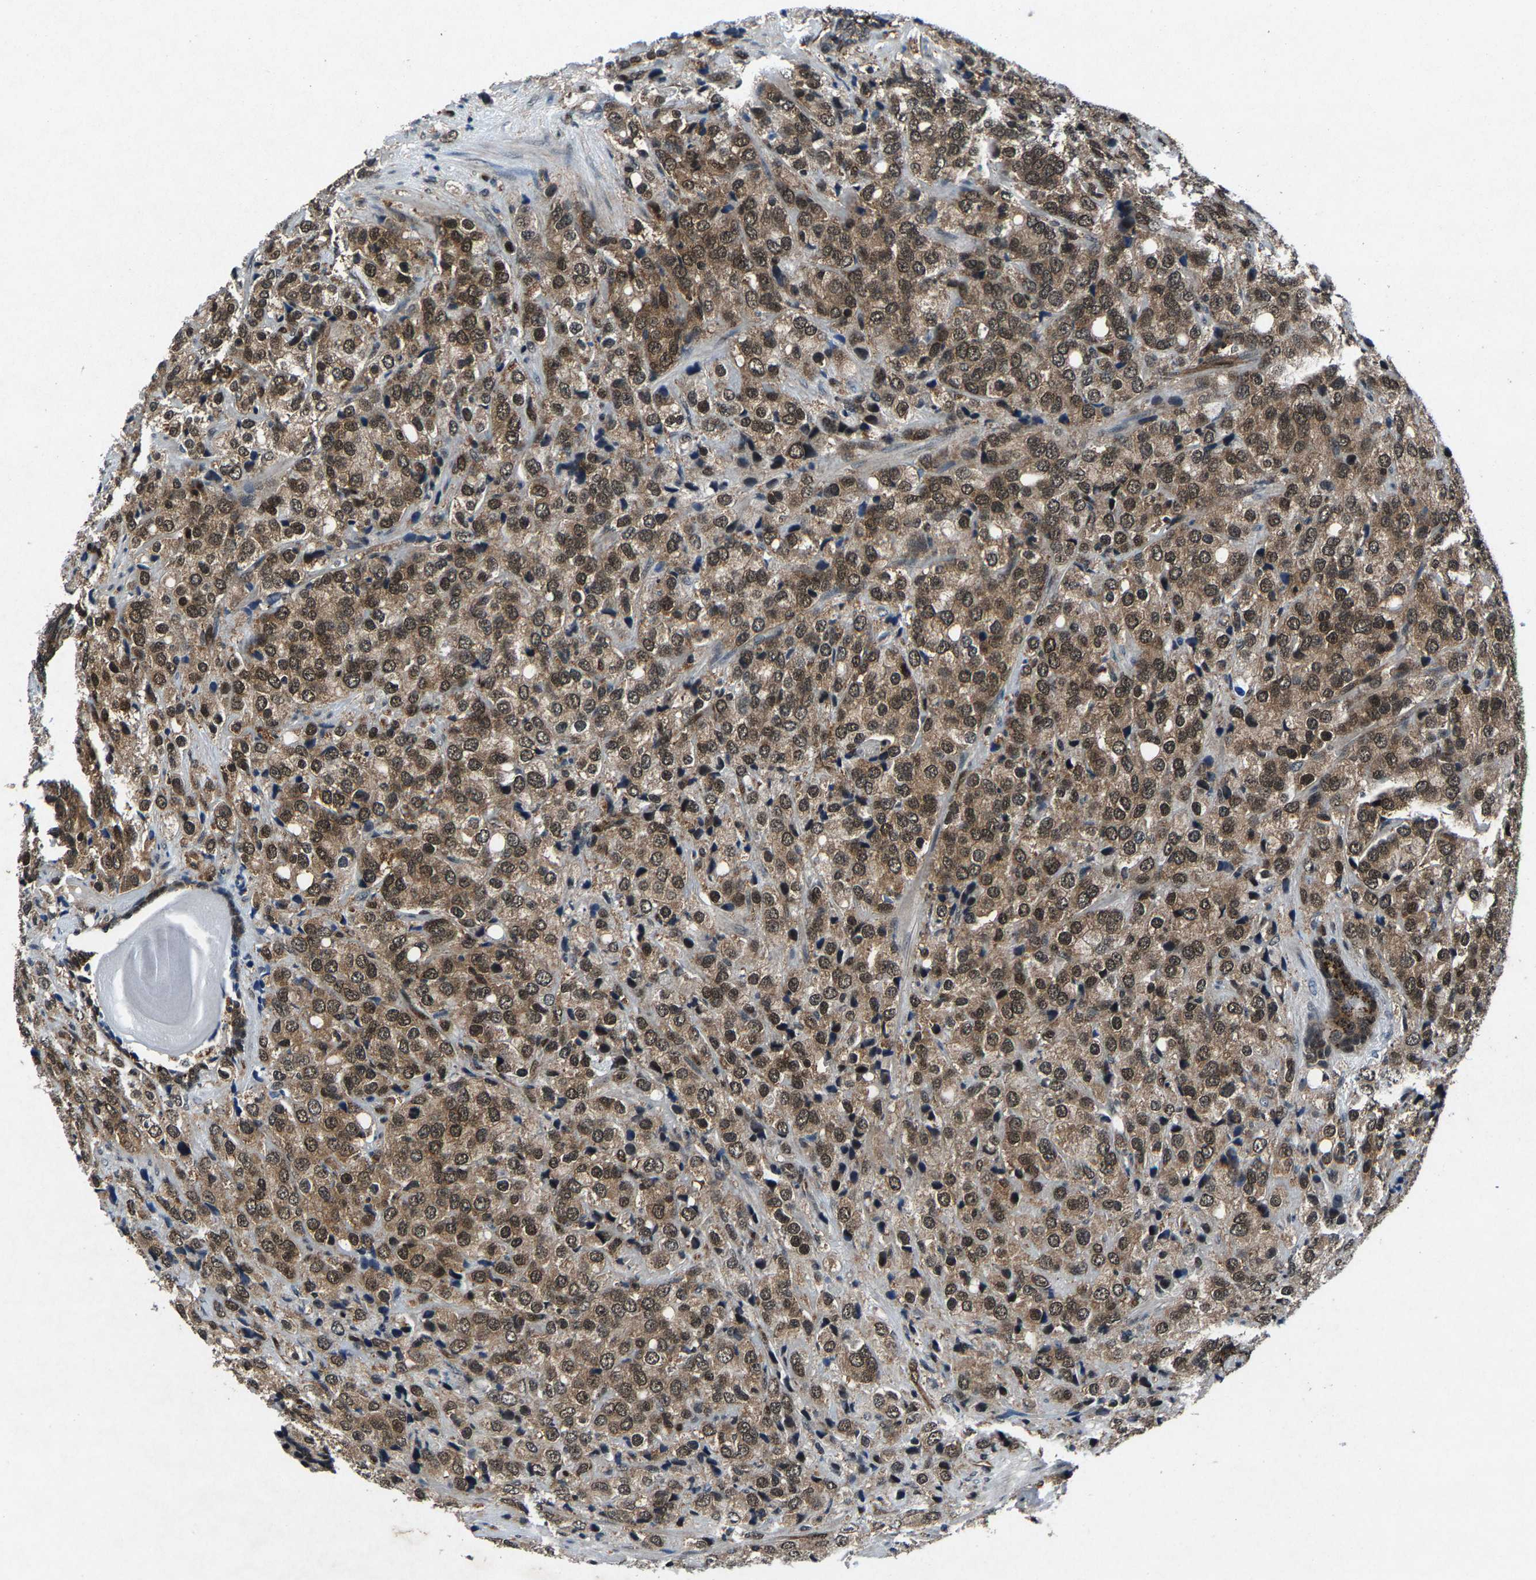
{"staining": {"intensity": "moderate", "quantity": ">75%", "location": "cytoplasmic/membranous,nuclear"}, "tissue": "prostate cancer", "cell_type": "Tumor cells", "image_type": "cancer", "snomed": [{"axis": "morphology", "description": "Adenocarcinoma, Medium grade"}, {"axis": "topography", "description": "Prostate"}], "caption": "Immunohistochemical staining of prostate cancer displays medium levels of moderate cytoplasmic/membranous and nuclear positivity in approximately >75% of tumor cells.", "gene": "ATXN3", "patient": {"sex": "male", "age": 70}}